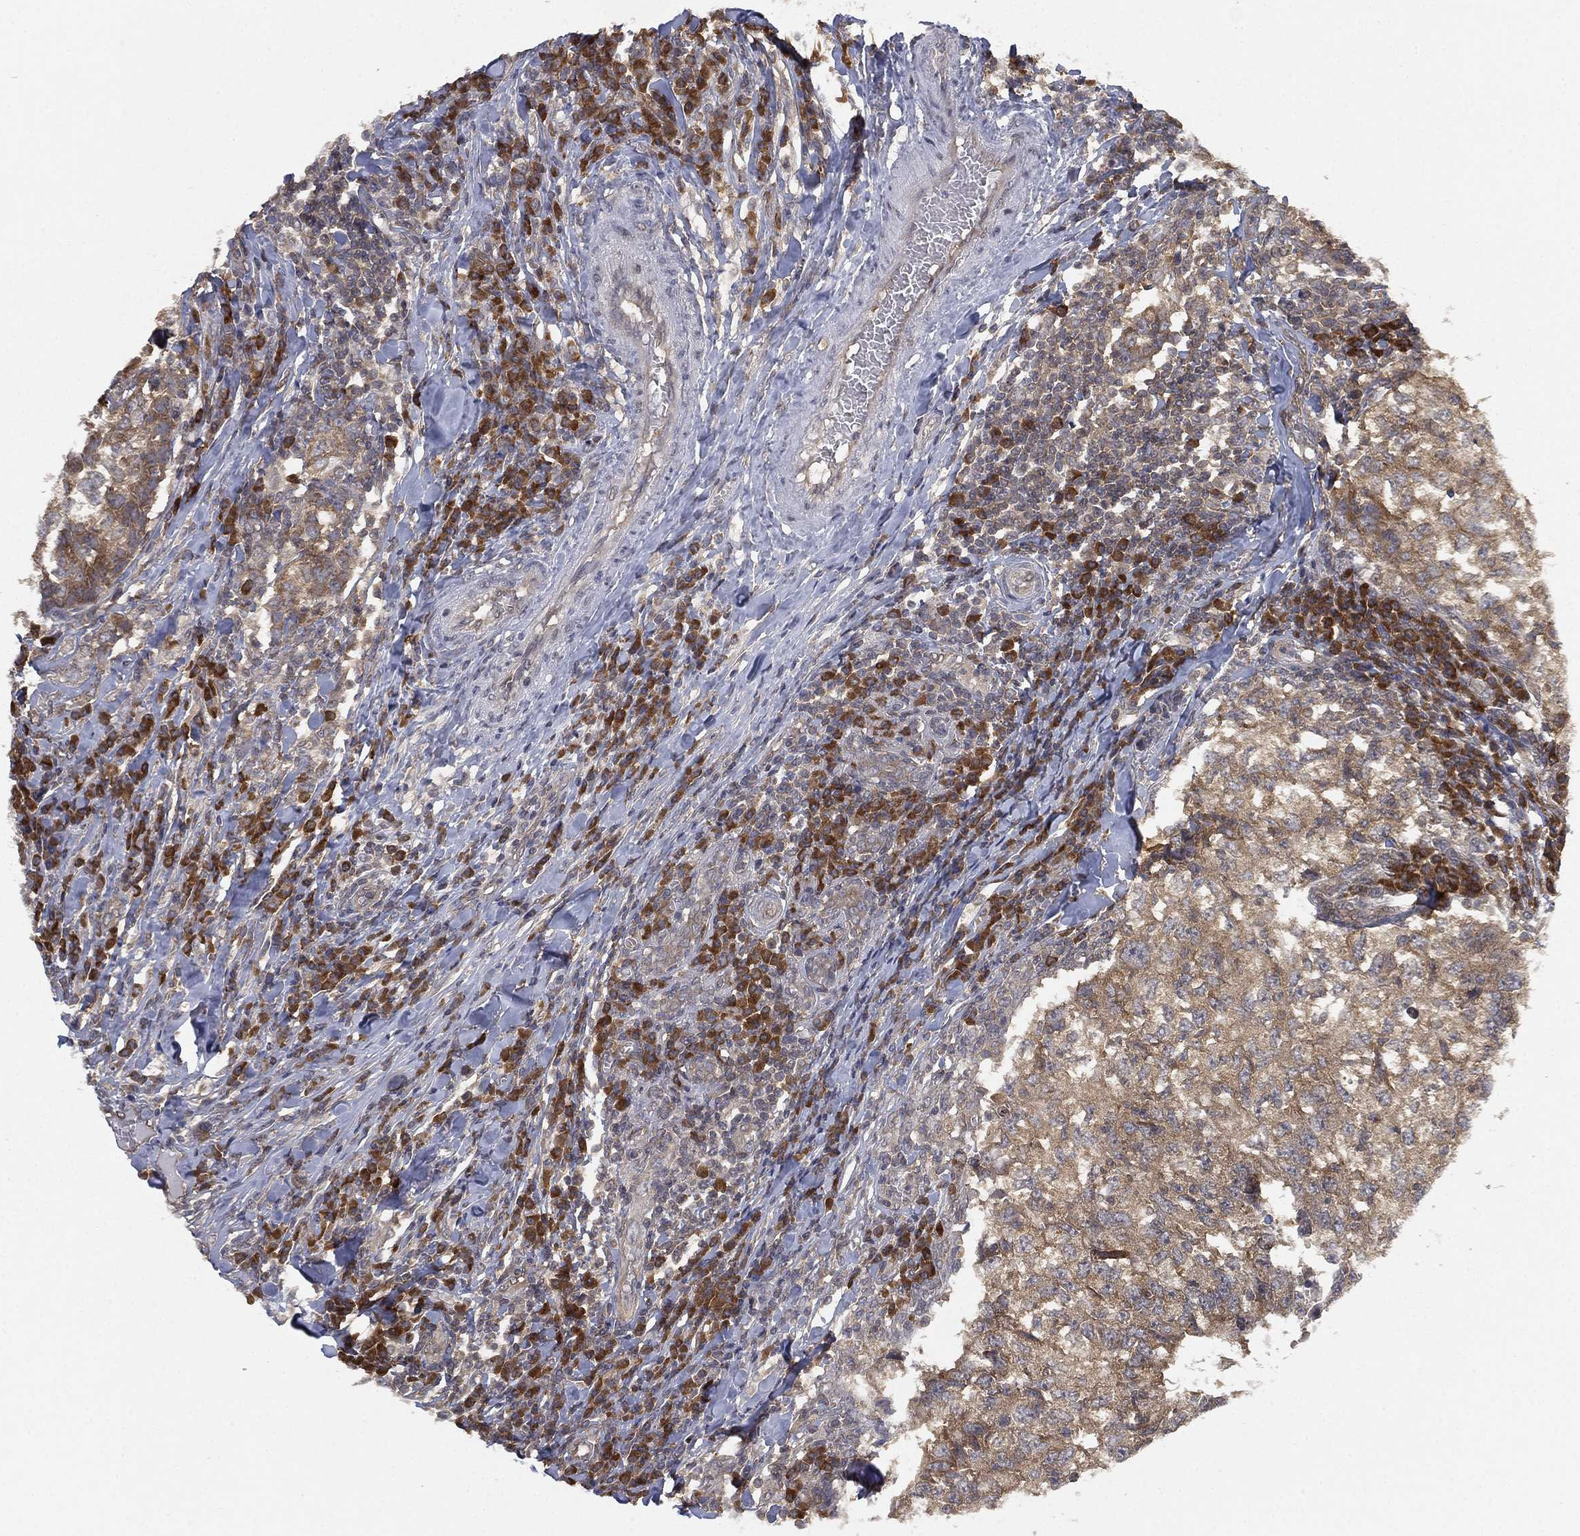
{"staining": {"intensity": "weak", "quantity": "25%-75%", "location": "cytoplasmic/membranous"}, "tissue": "breast cancer", "cell_type": "Tumor cells", "image_type": "cancer", "snomed": [{"axis": "morphology", "description": "Duct carcinoma"}, {"axis": "topography", "description": "Breast"}], "caption": "IHC of breast infiltrating ductal carcinoma reveals low levels of weak cytoplasmic/membranous positivity in approximately 25%-75% of tumor cells.", "gene": "UBA5", "patient": {"sex": "female", "age": 30}}